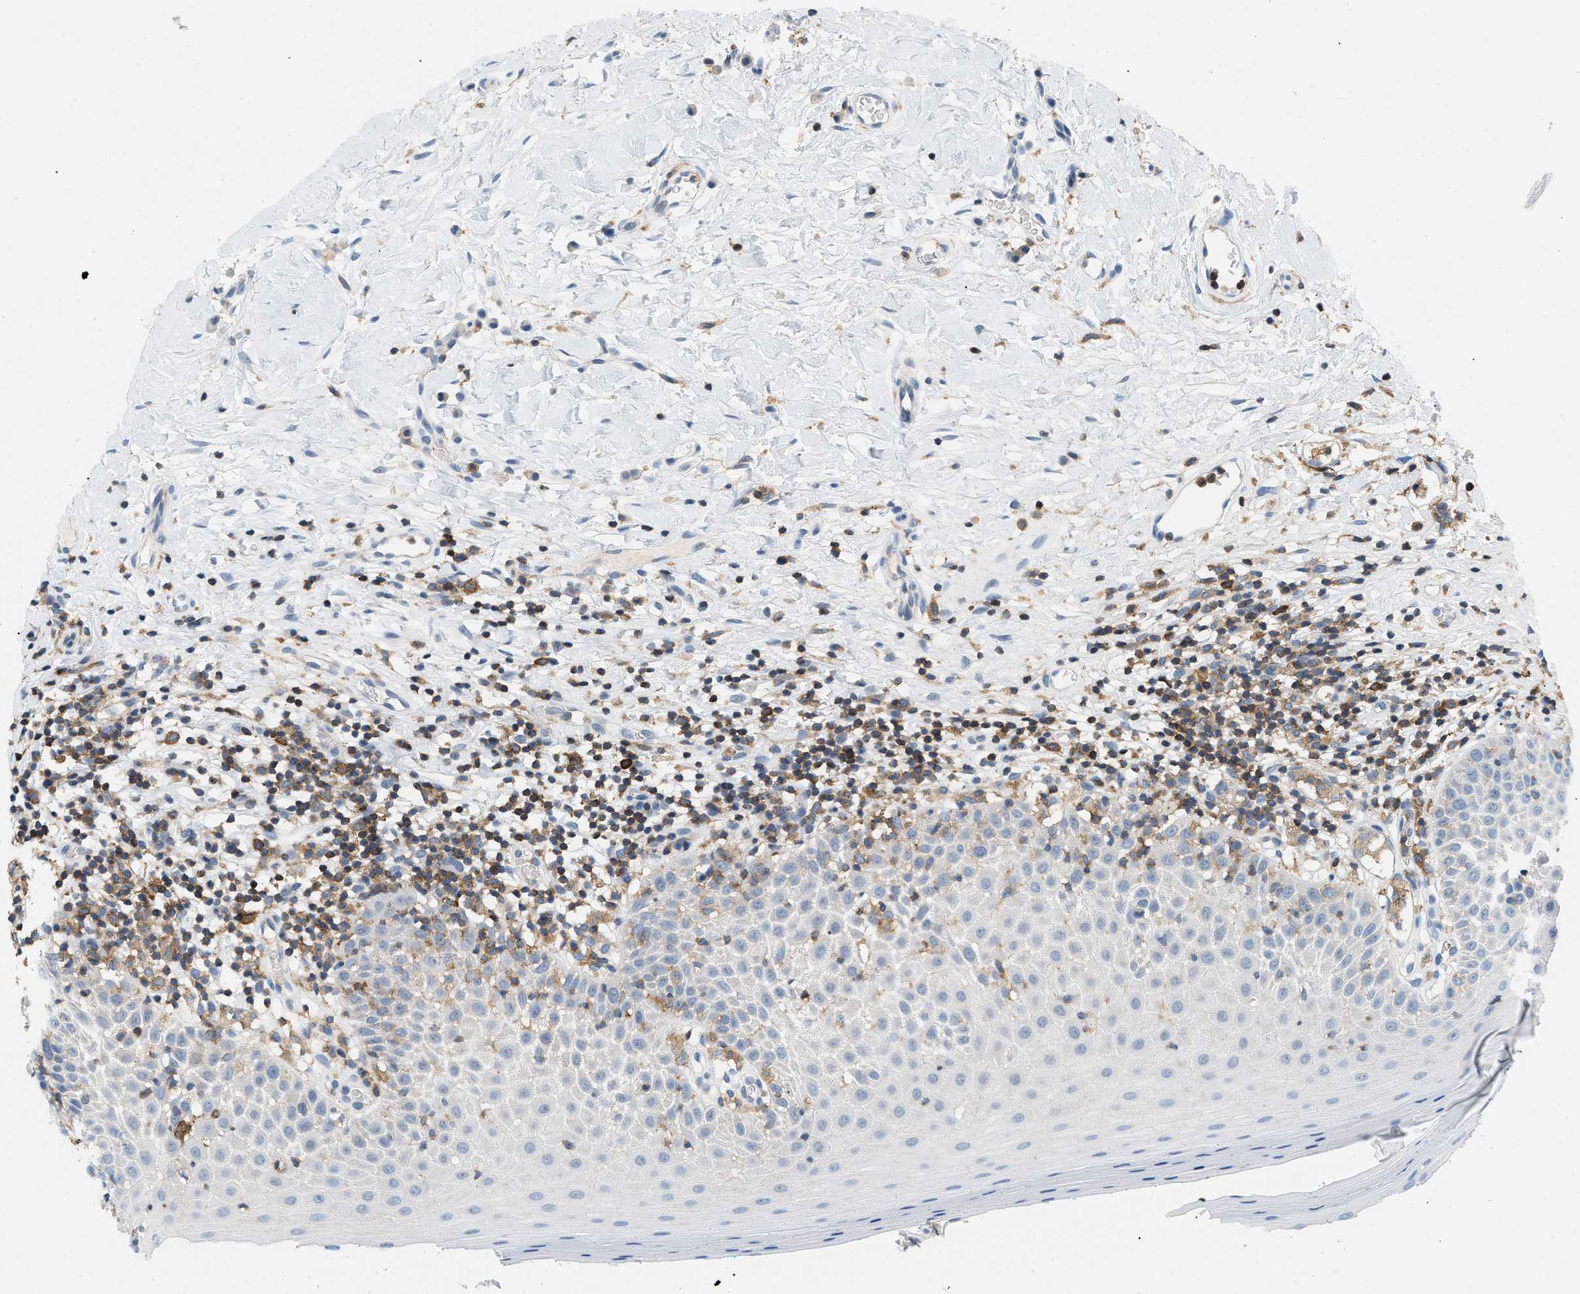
{"staining": {"intensity": "negative", "quantity": "none", "location": "none"}, "tissue": "oral mucosa", "cell_type": "Squamous epithelial cells", "image_type": "normal", "snomed": [{"axis": "morphology", "description": "Normal tissue, NOS"}, {"axis": "topography", "description": "Skeletal muscle"}, {"axis": "topography", "description": "Oral tissue"}], "caption": "There is no significant expression in squamous epithelial cells of oral mucosa. (DAB (3,3'-diaminobenzidine) IHC, high magnification).", "gene": "INPP5D", "patient": {"sex": "male", "age": 58}}